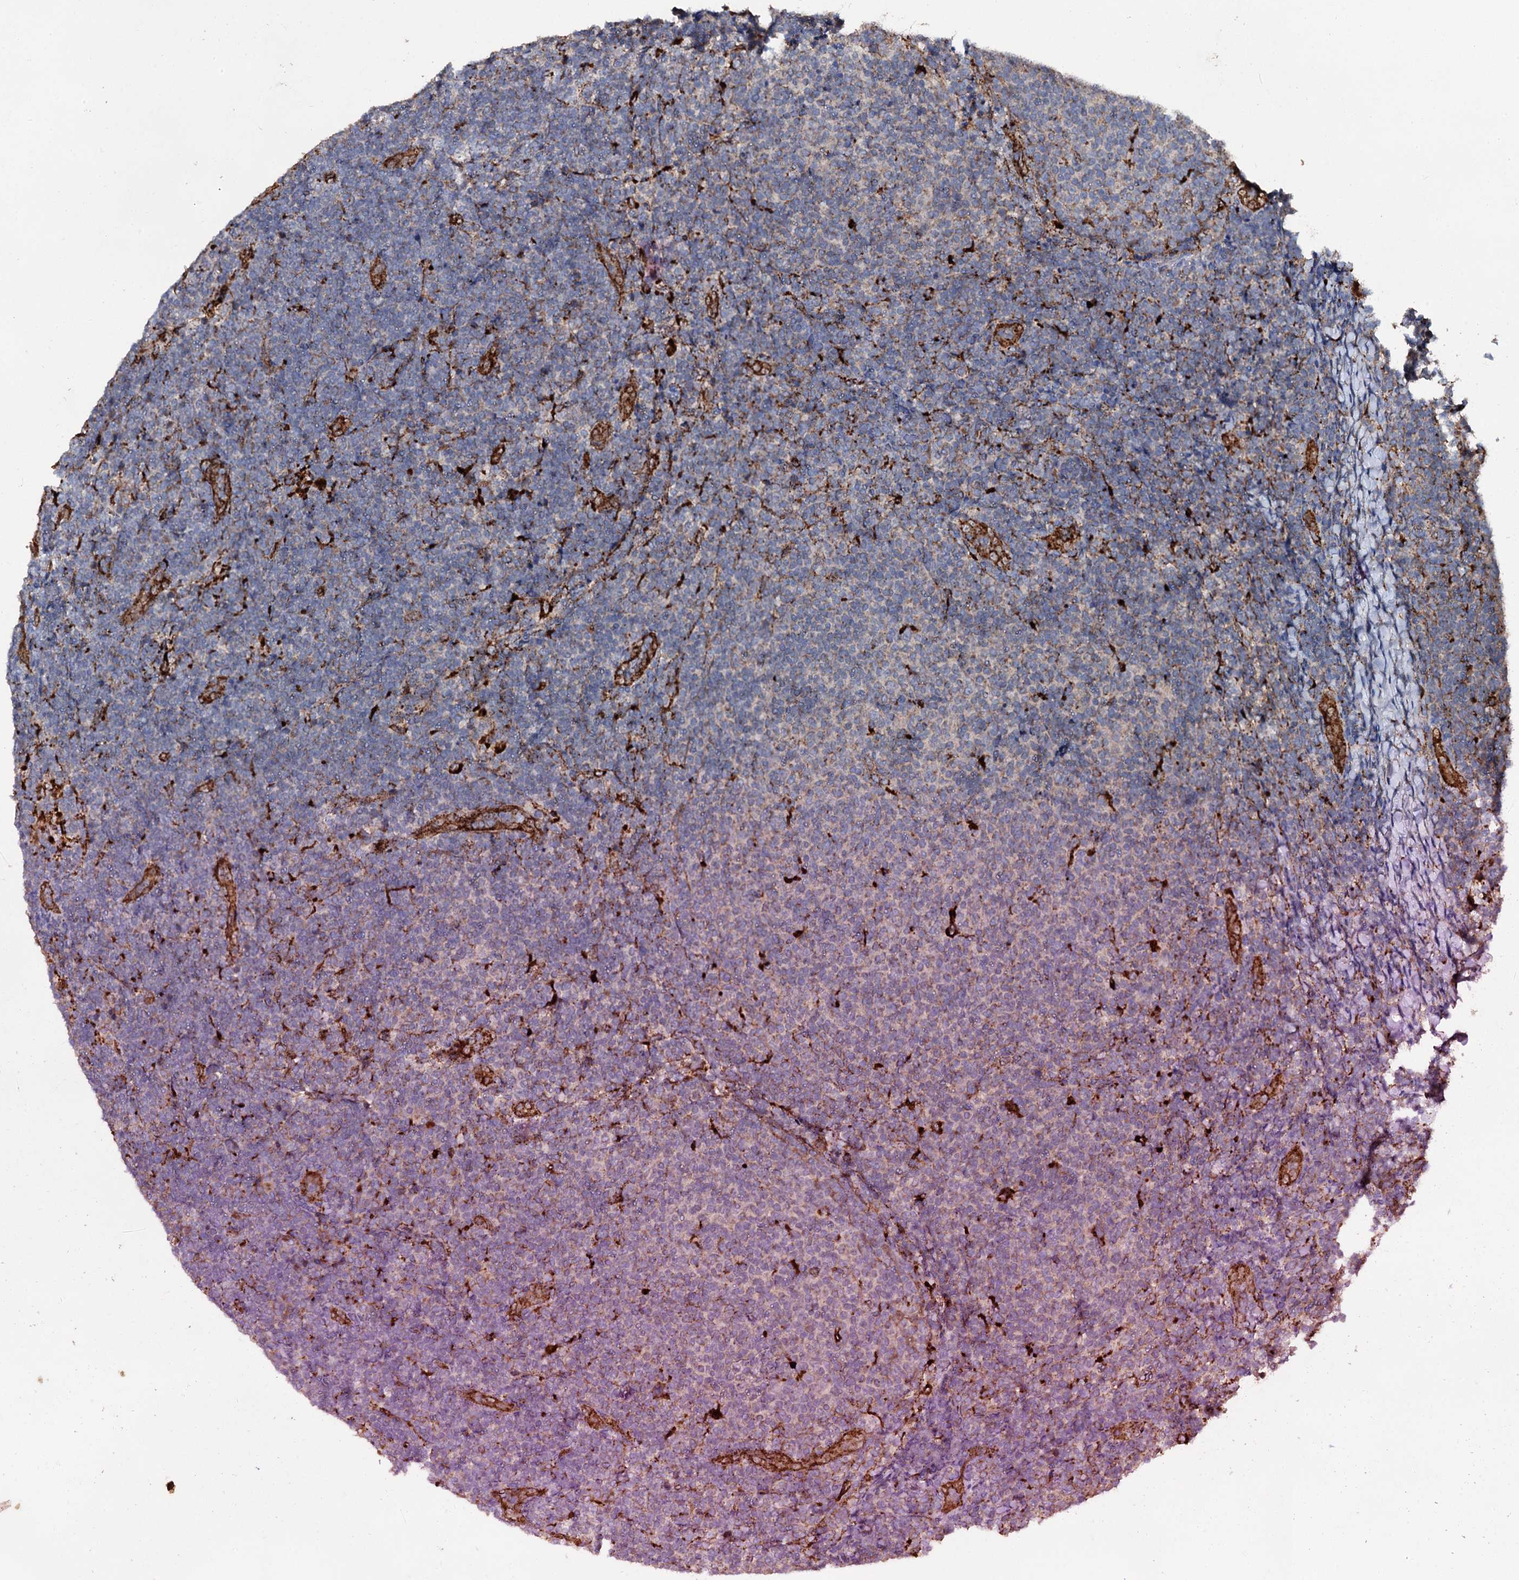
{"staining": {"intensity": "strong", "quantity": "<25%", "location": "cytoplasmic/membranous"}, "tissue": "lymphoma", "cell_type": "Tumor cells", "image_type": "cancer", "snomed": [{"axis": "morphology", "description": "Malignant lymphoma, non-Hodgkin's type, Low grade"}, {"axis": "topography", "description": "Lymph node"}], "caption": "Lymphoma stained with immunohistochemistry (IHC) shows strong cytoplasmic/membranous positivity in about <25% of tumor cells.", "gene": "GBA1", "patient": {"sex": "male", "age": 66}}